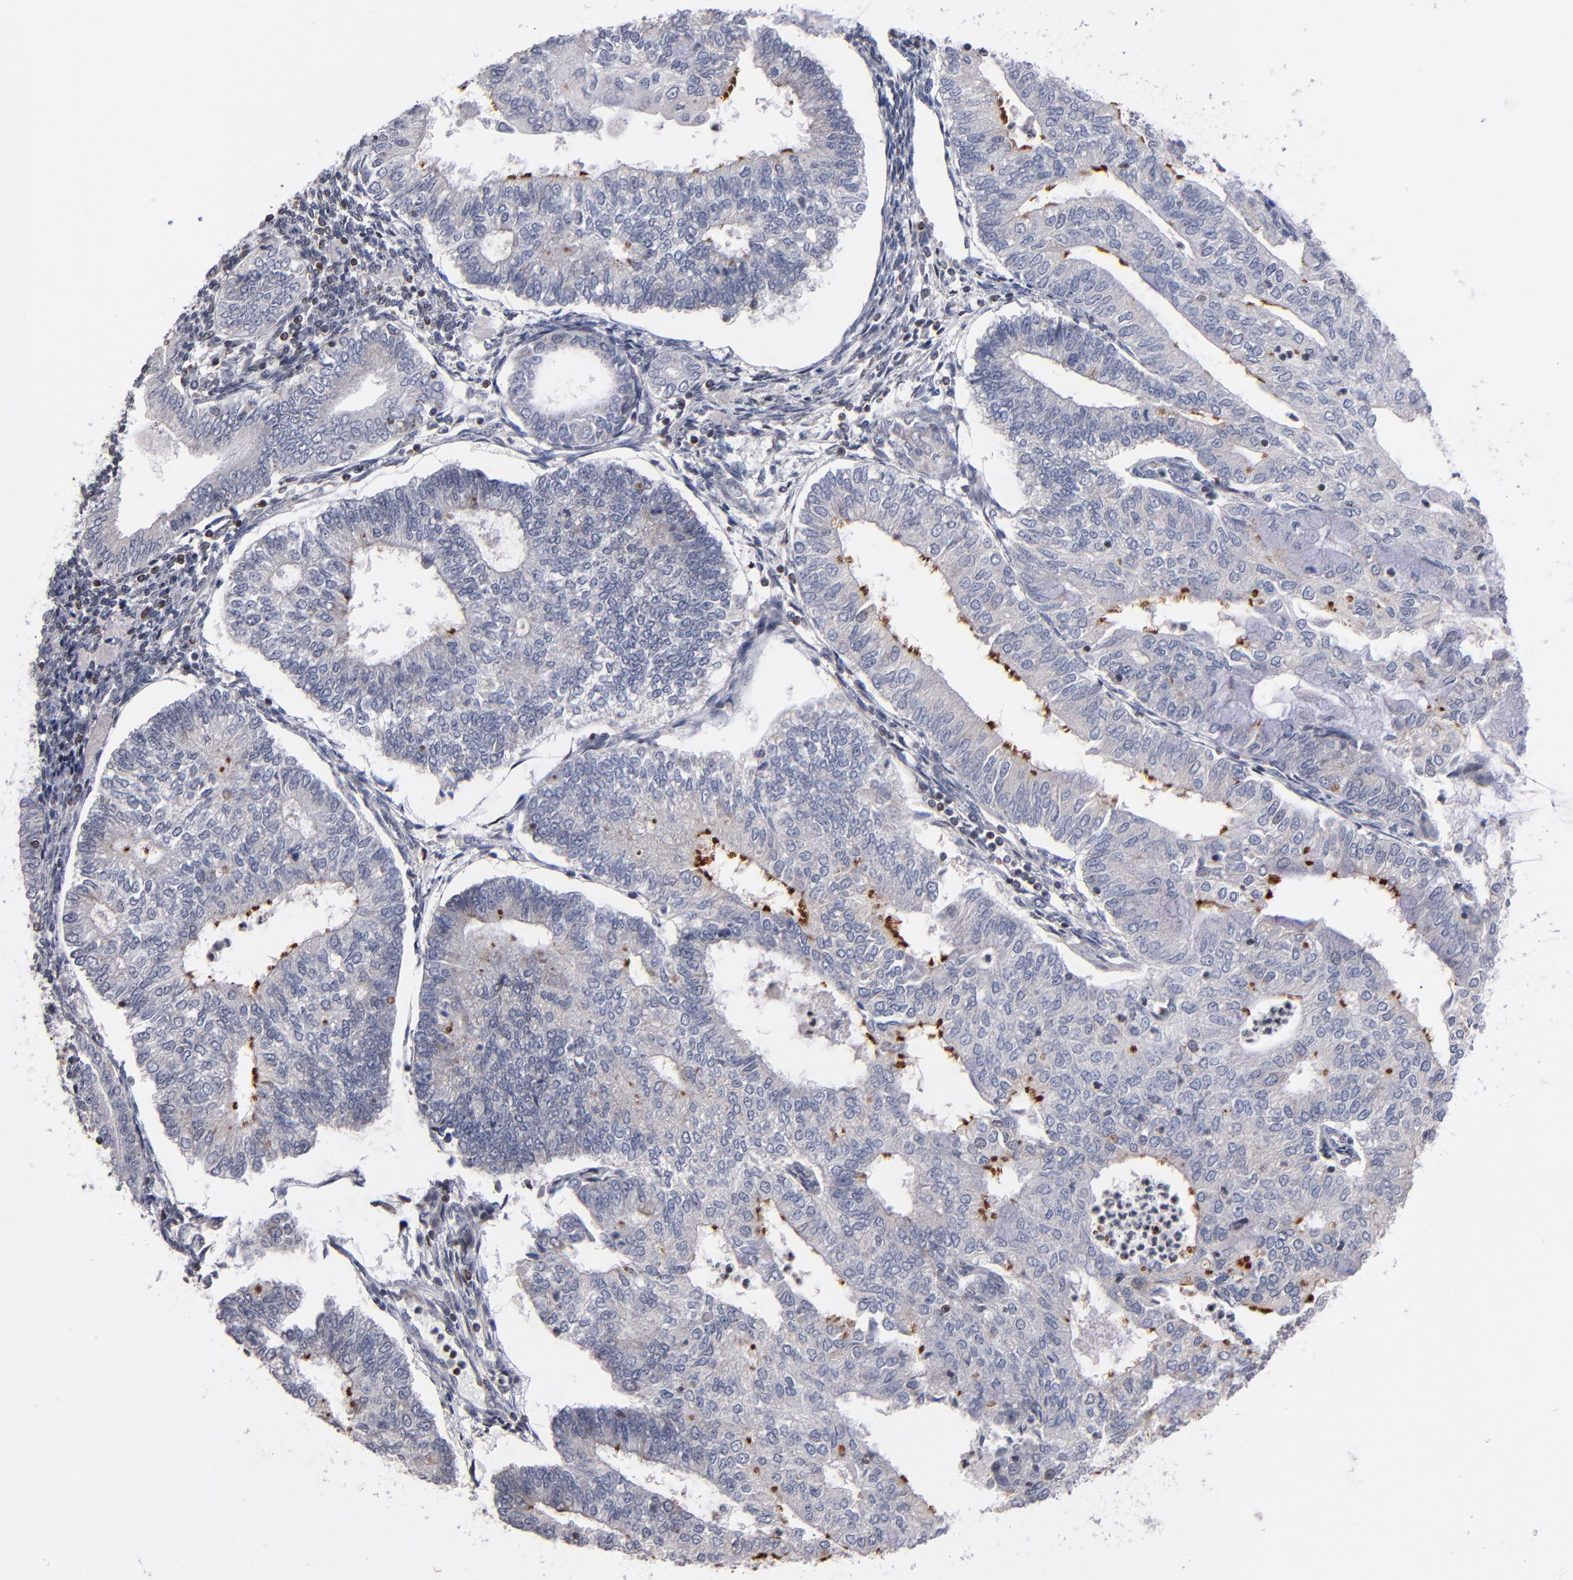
{"staining": {"intensity": "negative", "quantity": "none", "location": "none"}, "tissue": "endometrial cancer", "cell_type": "Tumor cells", "image_type": "cancer", "snomed": [{"axis": "morphology", "description": "Adenocarcinoma, NOS"}, {"axis": "topography", "description": "Endometrium"}], "caption": "The image shows no staining of tumor cells in adenocarcinoma (endometrial). (Stains: DAB (3,3'-diaminobenzidine) IHC with hematoxylin counter stain, Microscopy: brightfield microscopy at high magnification).", "gene": "ODF2", "patient": {"sex": "female", "age": 59}}